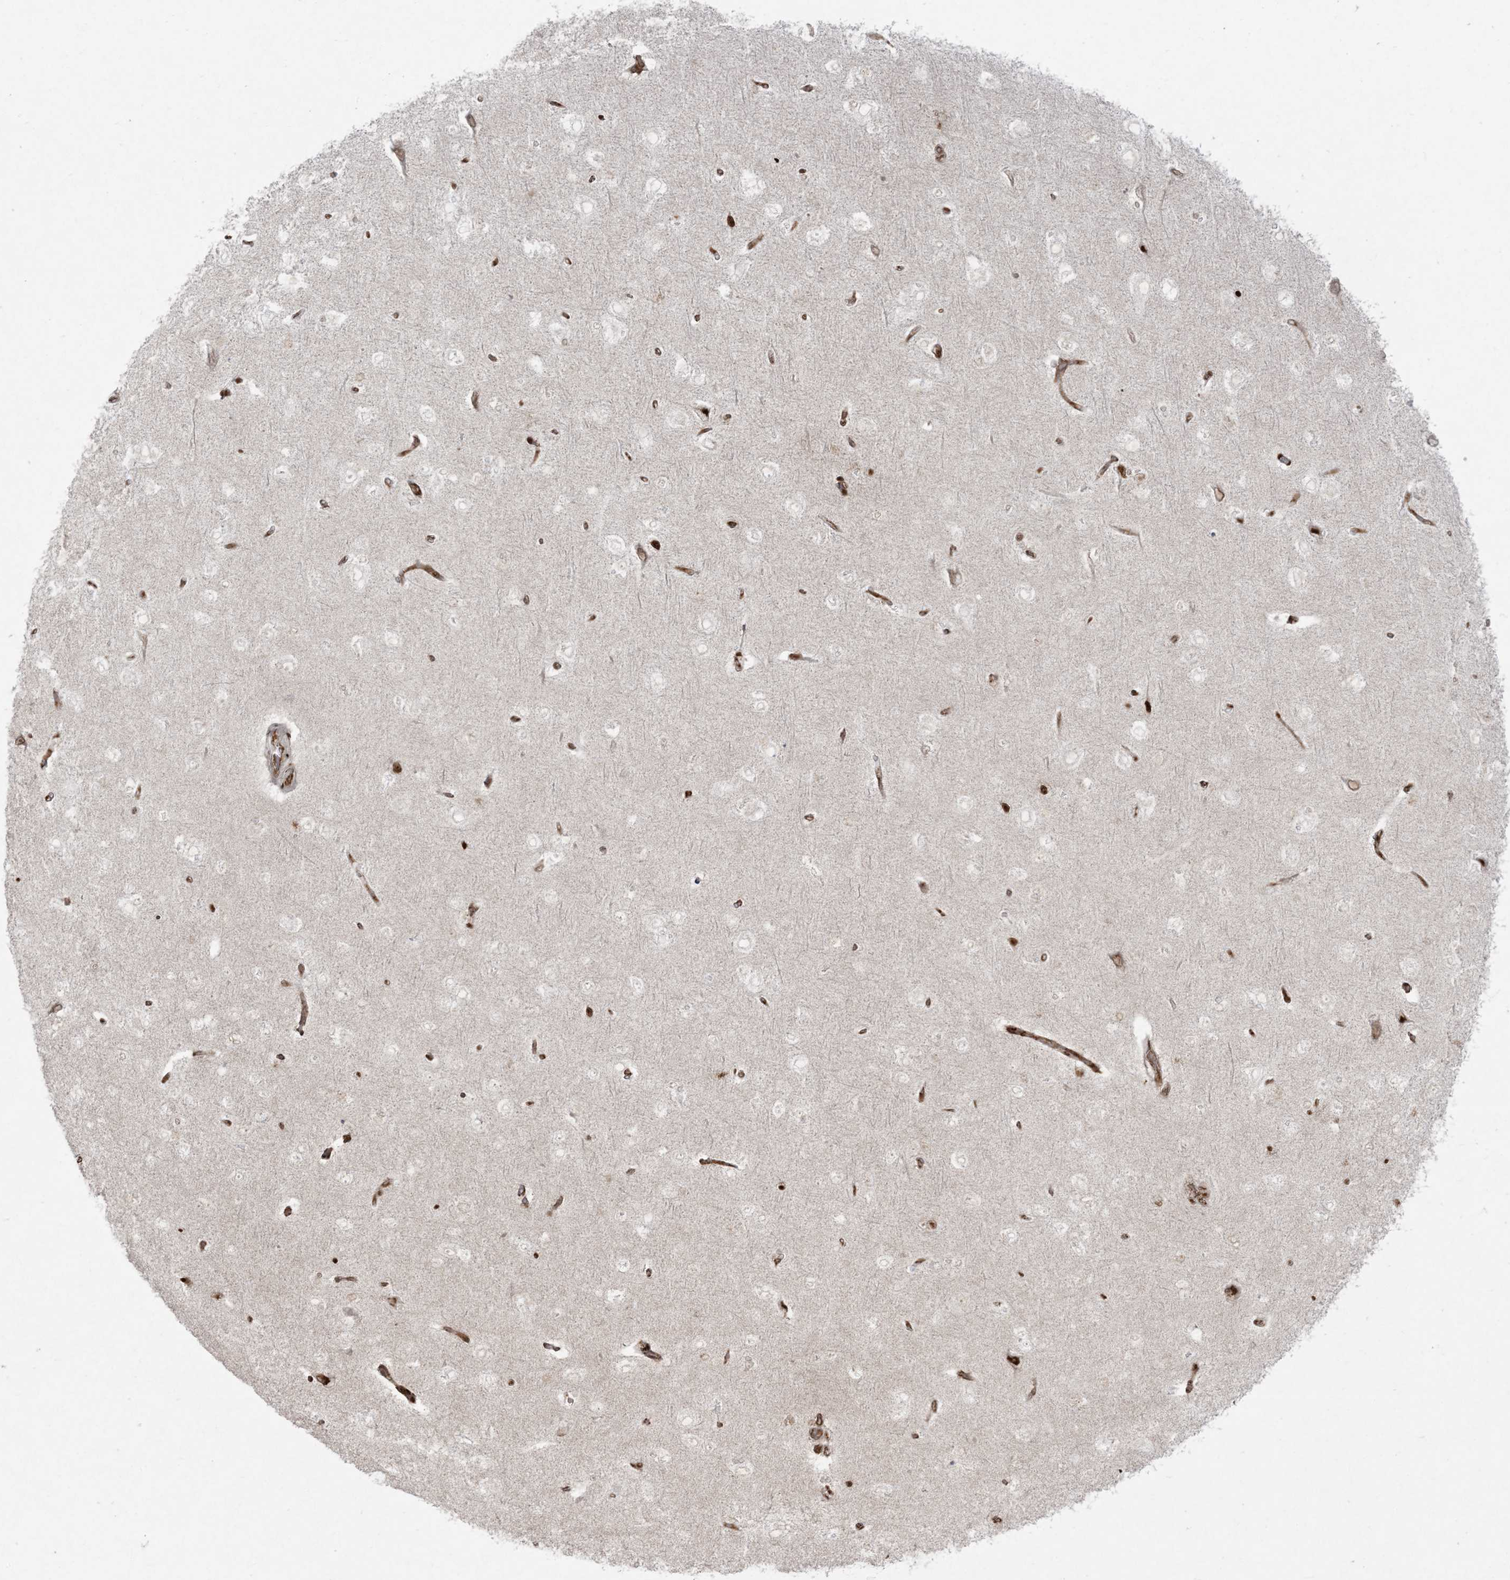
{"staining": {"intensity": "moderate", "quantity": ">75%", "location": "cytoplasmic/membranous"}, "tissue": "cerebral cortex", "cell_type": "Endothelial cells", "image_type": "normal", "snomed": [{"axis": "morphology", "description": "Normal tissue, NOS"}, {"axis": "topography", "description": "Cerebral cortex"}], "caption": "Cerebral cortex stained with immunohistochemistry (IHC) demonstrates moderate cytoplasmic/membranous positivity in approximately >75% of endothelial cells. (brown staining indicates protein expression, while blue staining denotes nuclei).", "gene": "RBM10", "patient": {"sex": "male", "age": 62}}